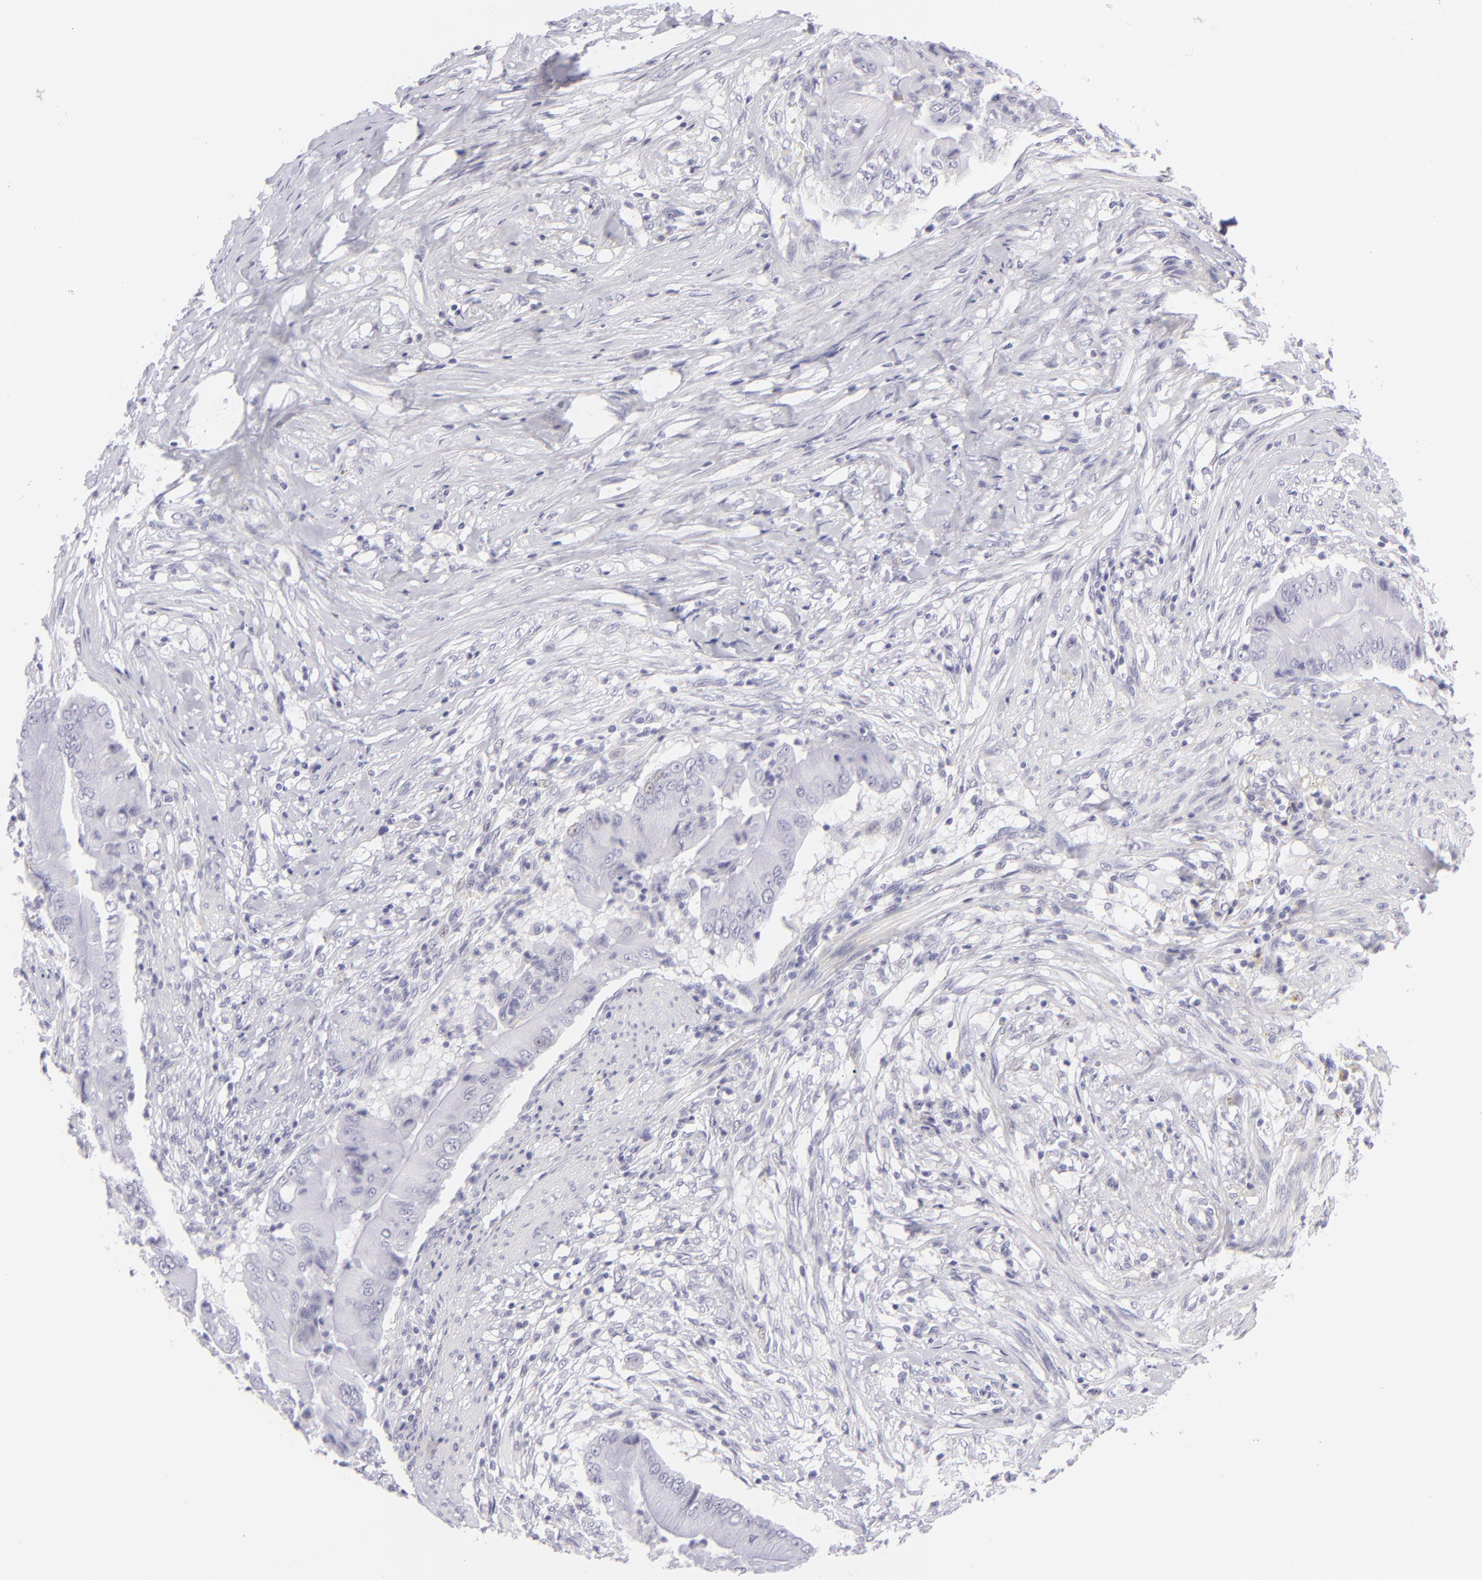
{"staining": {"intensity": "negative", "quantity": "none", "location": "none"}, "tissue": "pancreatic cancer", "cell_type": "Tumor cells", "image_type": "cancer", "snomed": [{"axis": "morphology", "description": "Adenocarcinoma, NOS"}, {"axis": "topography", "description": "Pancreas"}], "caption": "The histopathology image demonstrates no staining of tumor cells in pancreatic adenocarcinoma.", "gene": "FCER2", "patient": {"sex": "male", "age": 62}}